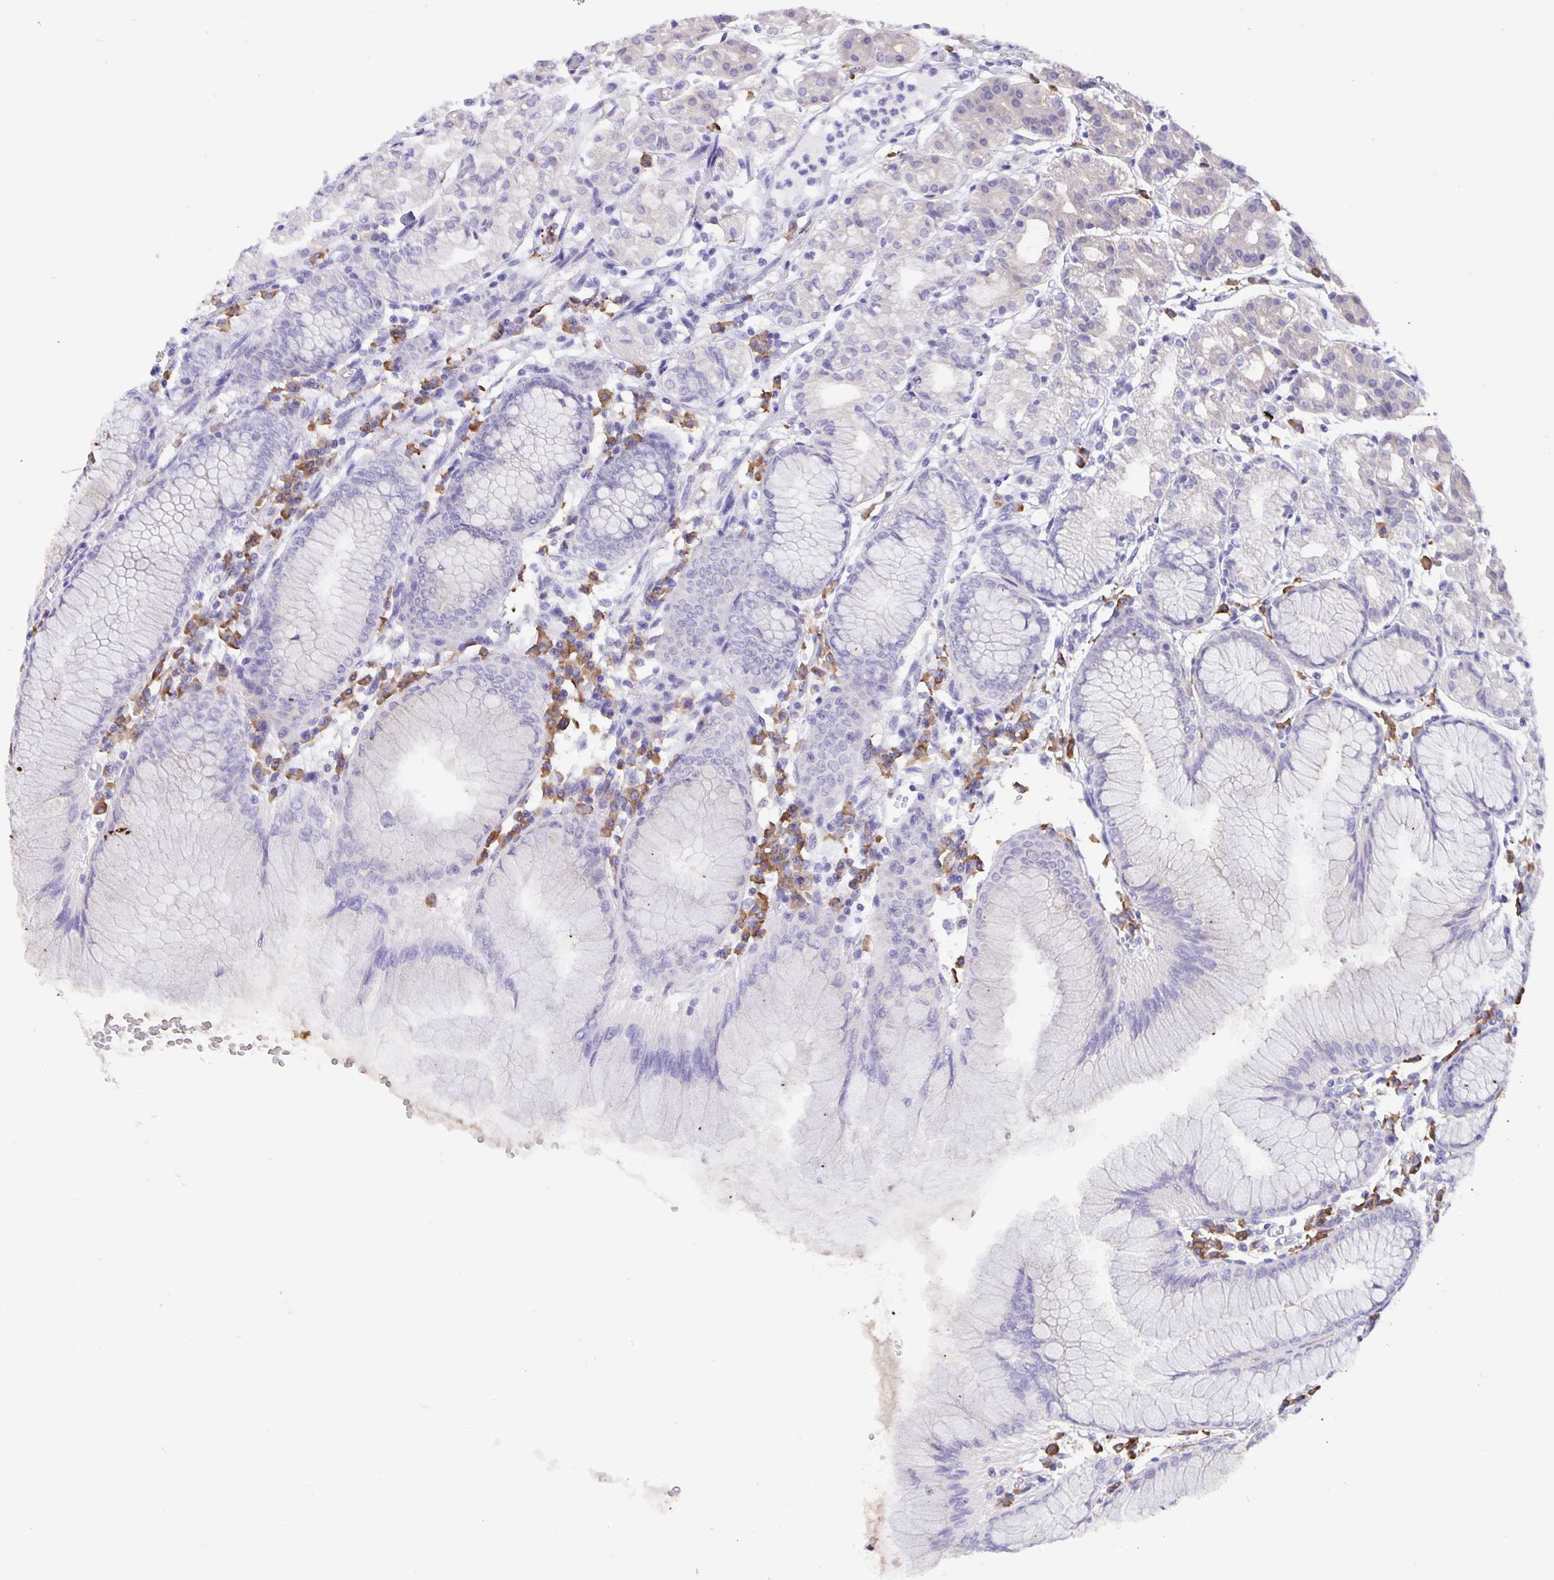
{"staining": {"intensity": "weak", "quantity": "<25%", "location": "cytoplasmic/membranous"}, "tissue": "stomach", "cell_type": "Glandular cells", "image_type": "normal", "snomed": [{"axis": "morphology", "description": "Normal tissue, NOS"}, {"axis": "topography", "description": "Stomach"}], "caption": "IHC photomicrograph of unremarkable stomach: human stomach stained with DAB displays no significant protein staining in glandular cells.", "gene": "ERMN", "patient": {"sex": "female", "age": 57}}